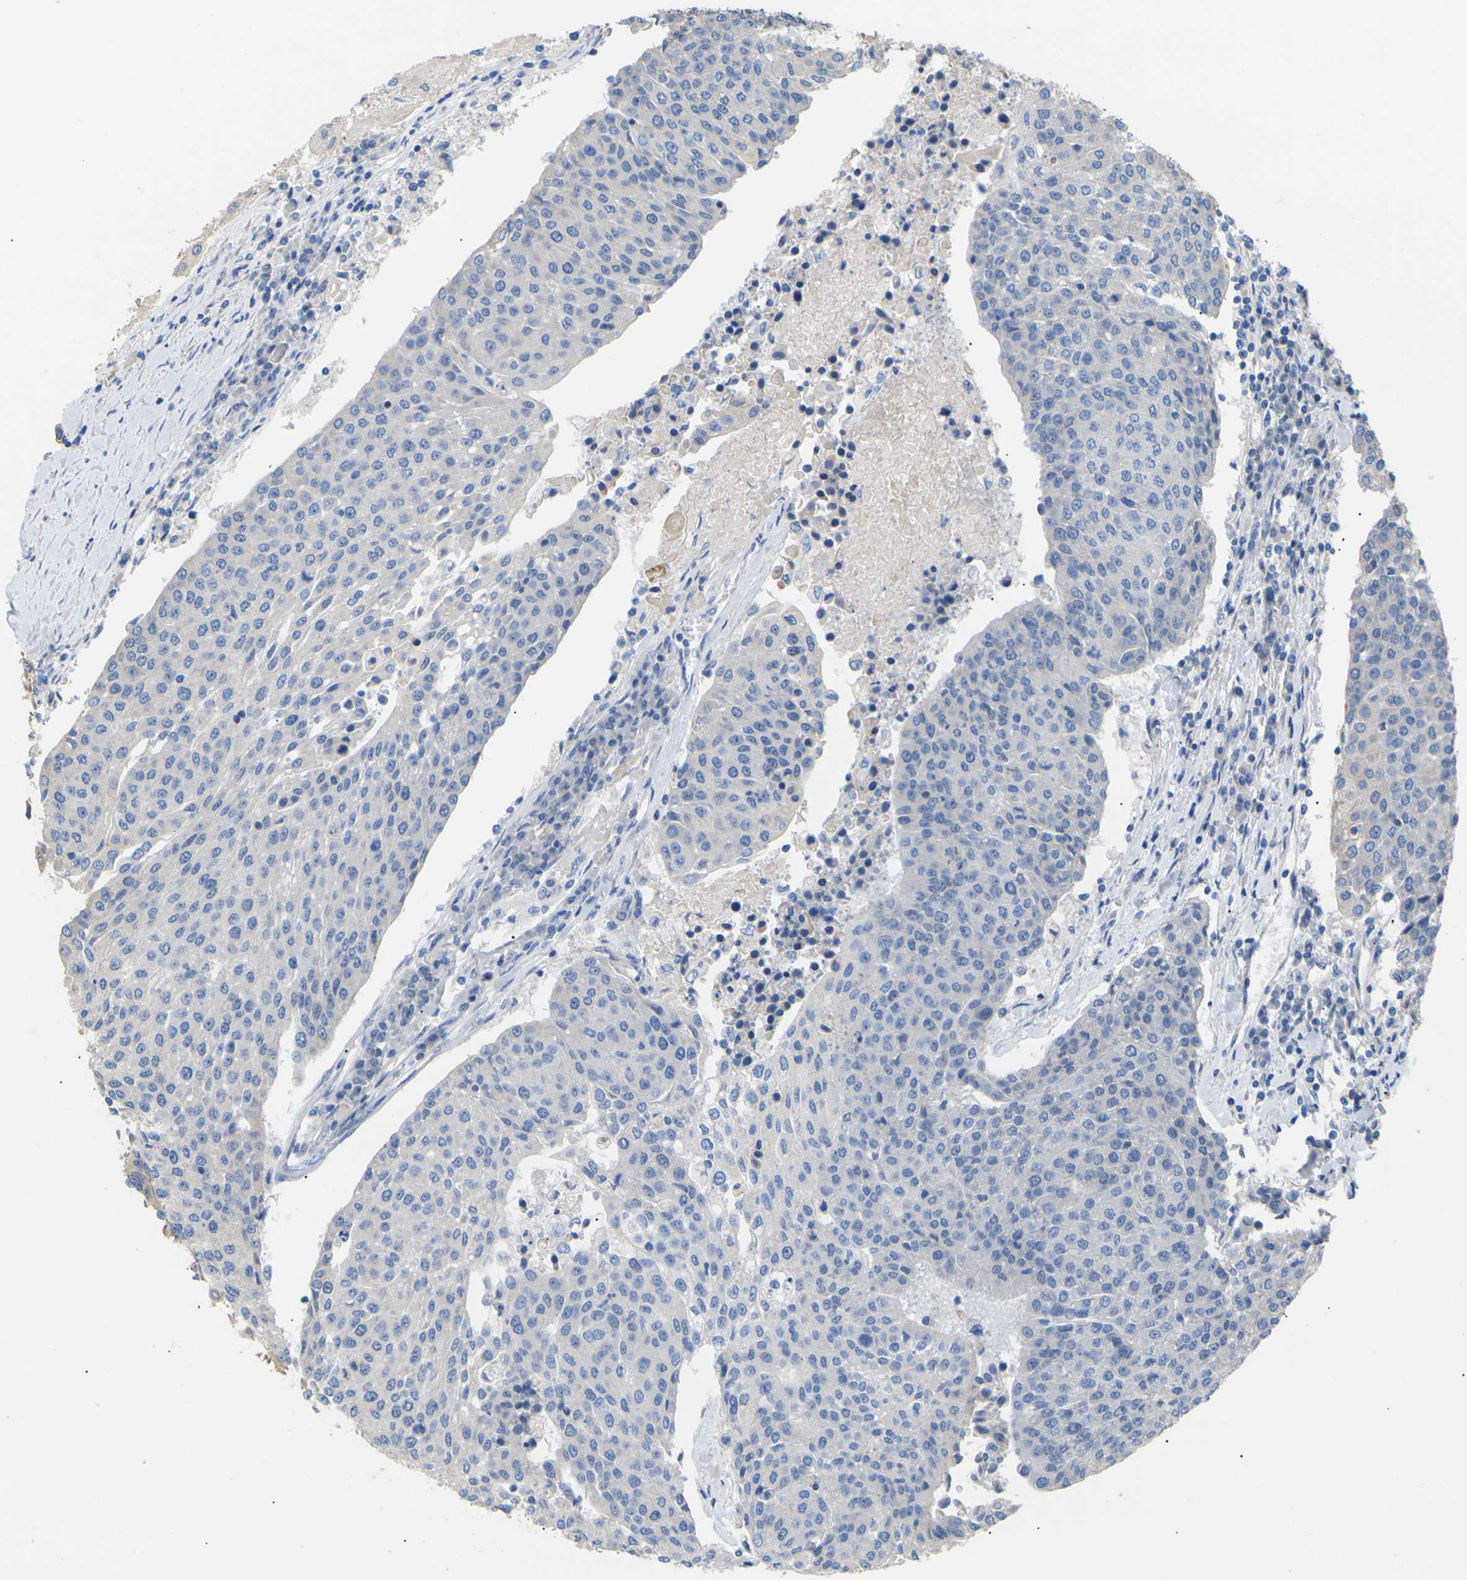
{"staining": {"intensity": "negative", "quantity": "none", "location": "none"}, "tissue": "urothelial cancer", "cell_type": "Tumor cells", "image_type": "cancer", "snomed": [{"axis": "morphology", "description": "Urothelial carcinoma, High grade"}, {"axis": "topography", "description": "Urinary bladder"}], "caption": "IHC micrograph of neoplastic tissue: high-grade urothelial carcinoma stained with DAB reveals no significant protein expression in tumor cells. (IHC, brightfield microscopy, high magnification).", "gene": "KLHDC8B", "patient": {"sex": "female", "age": 85}}